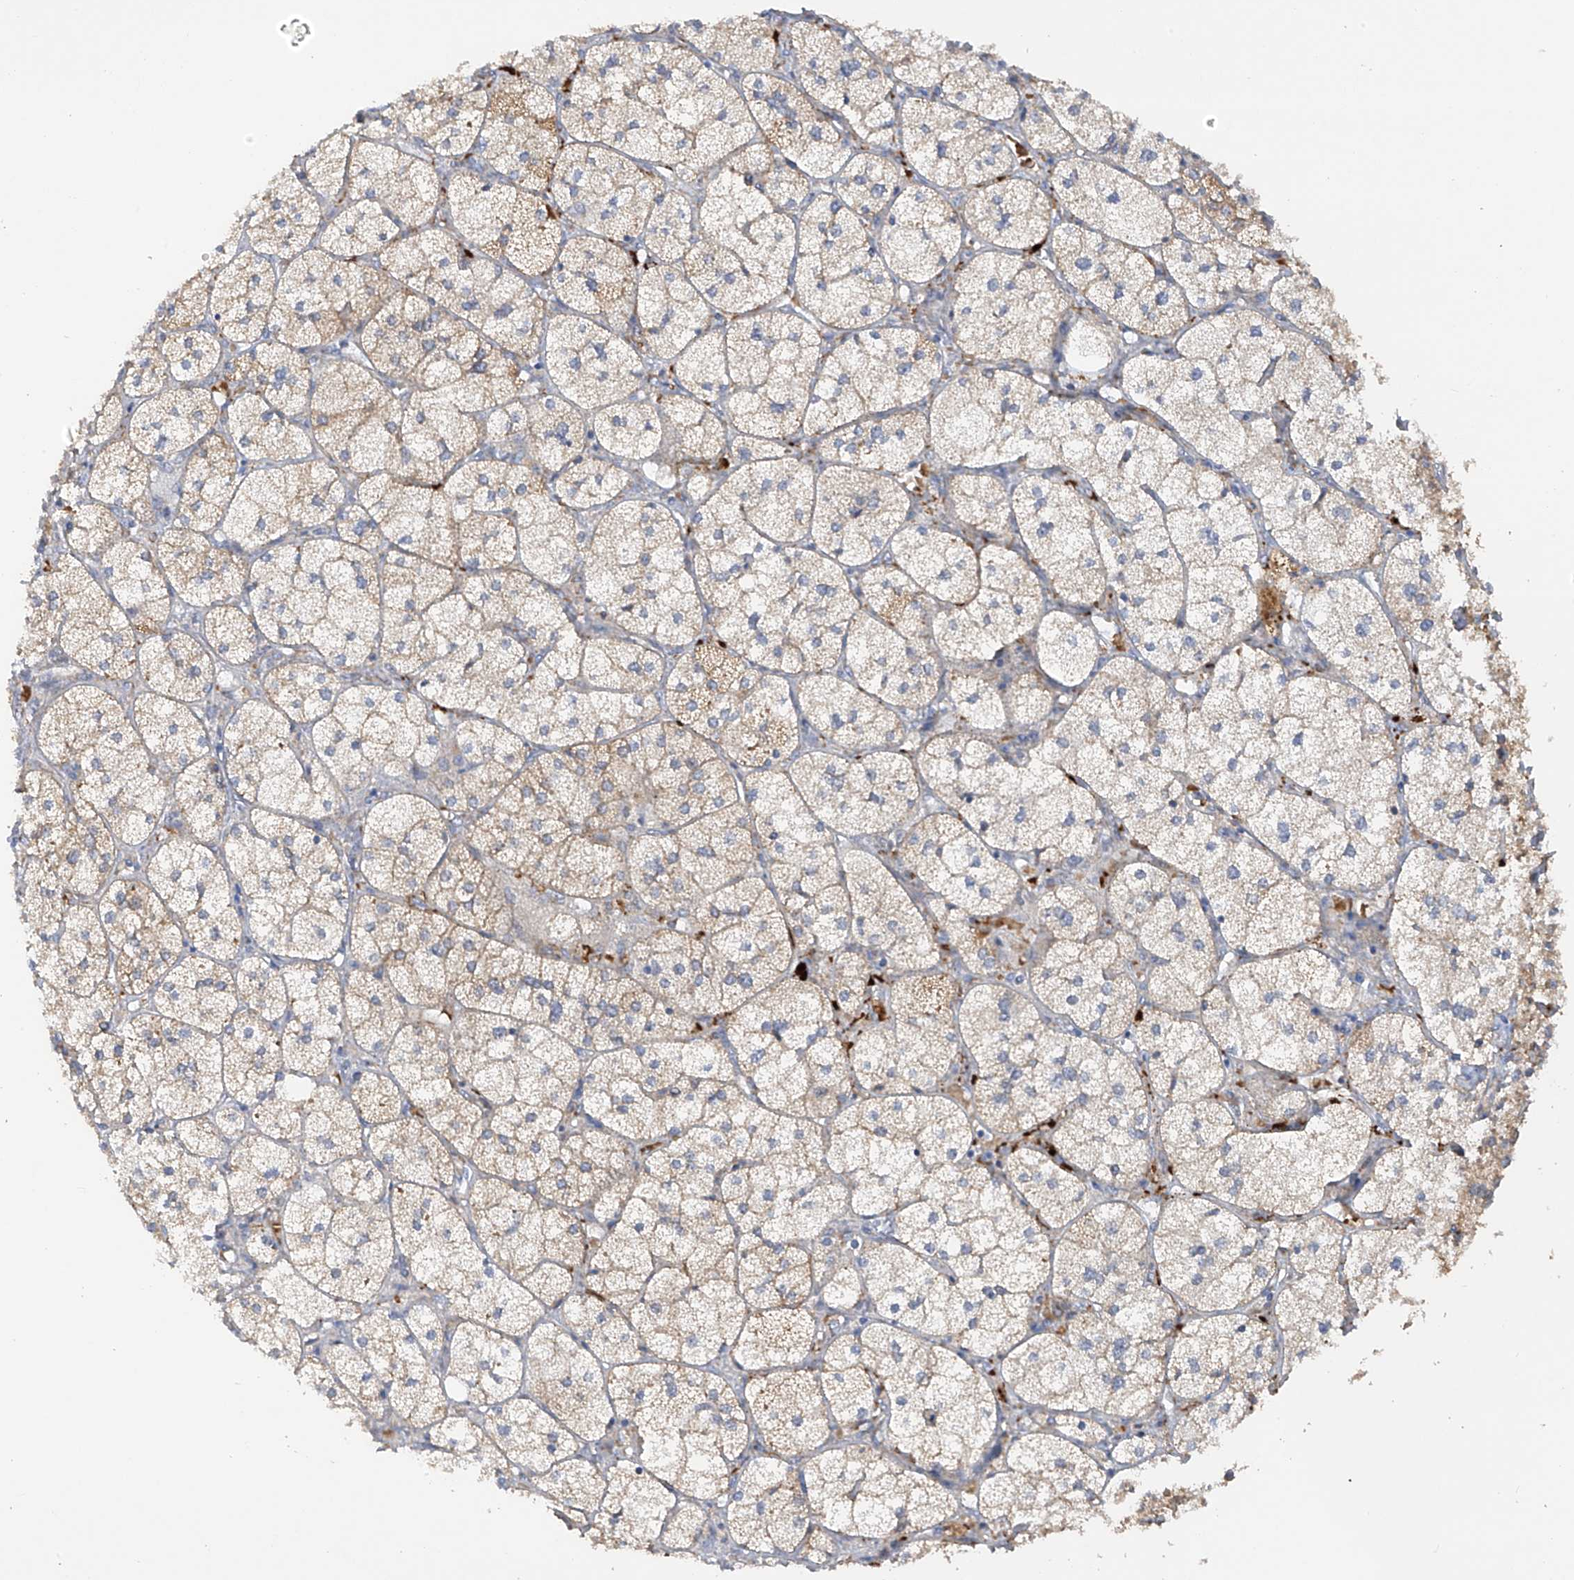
{"staining": {"intensity": "moderate", "quantity": "25%-75%", "location": "cytoplasmic/membranous"}, "tissue": "adrenal gland", "cell_type": "Glandular cells", "image_type": "normal", "snomed": [{"axis": "morphology", "description": "Normal tissue, NOS"}, {"axis": "topography", "description": "Adrenal gland"}], "caption": "Glandular cells display medium levels of moderate cytoplasmic/membranous positivity in about 25%-75% of cells in unremarkable adrenal gland.", "gene": "METTL18", "patient": {"sex": "female", "age": 61}}